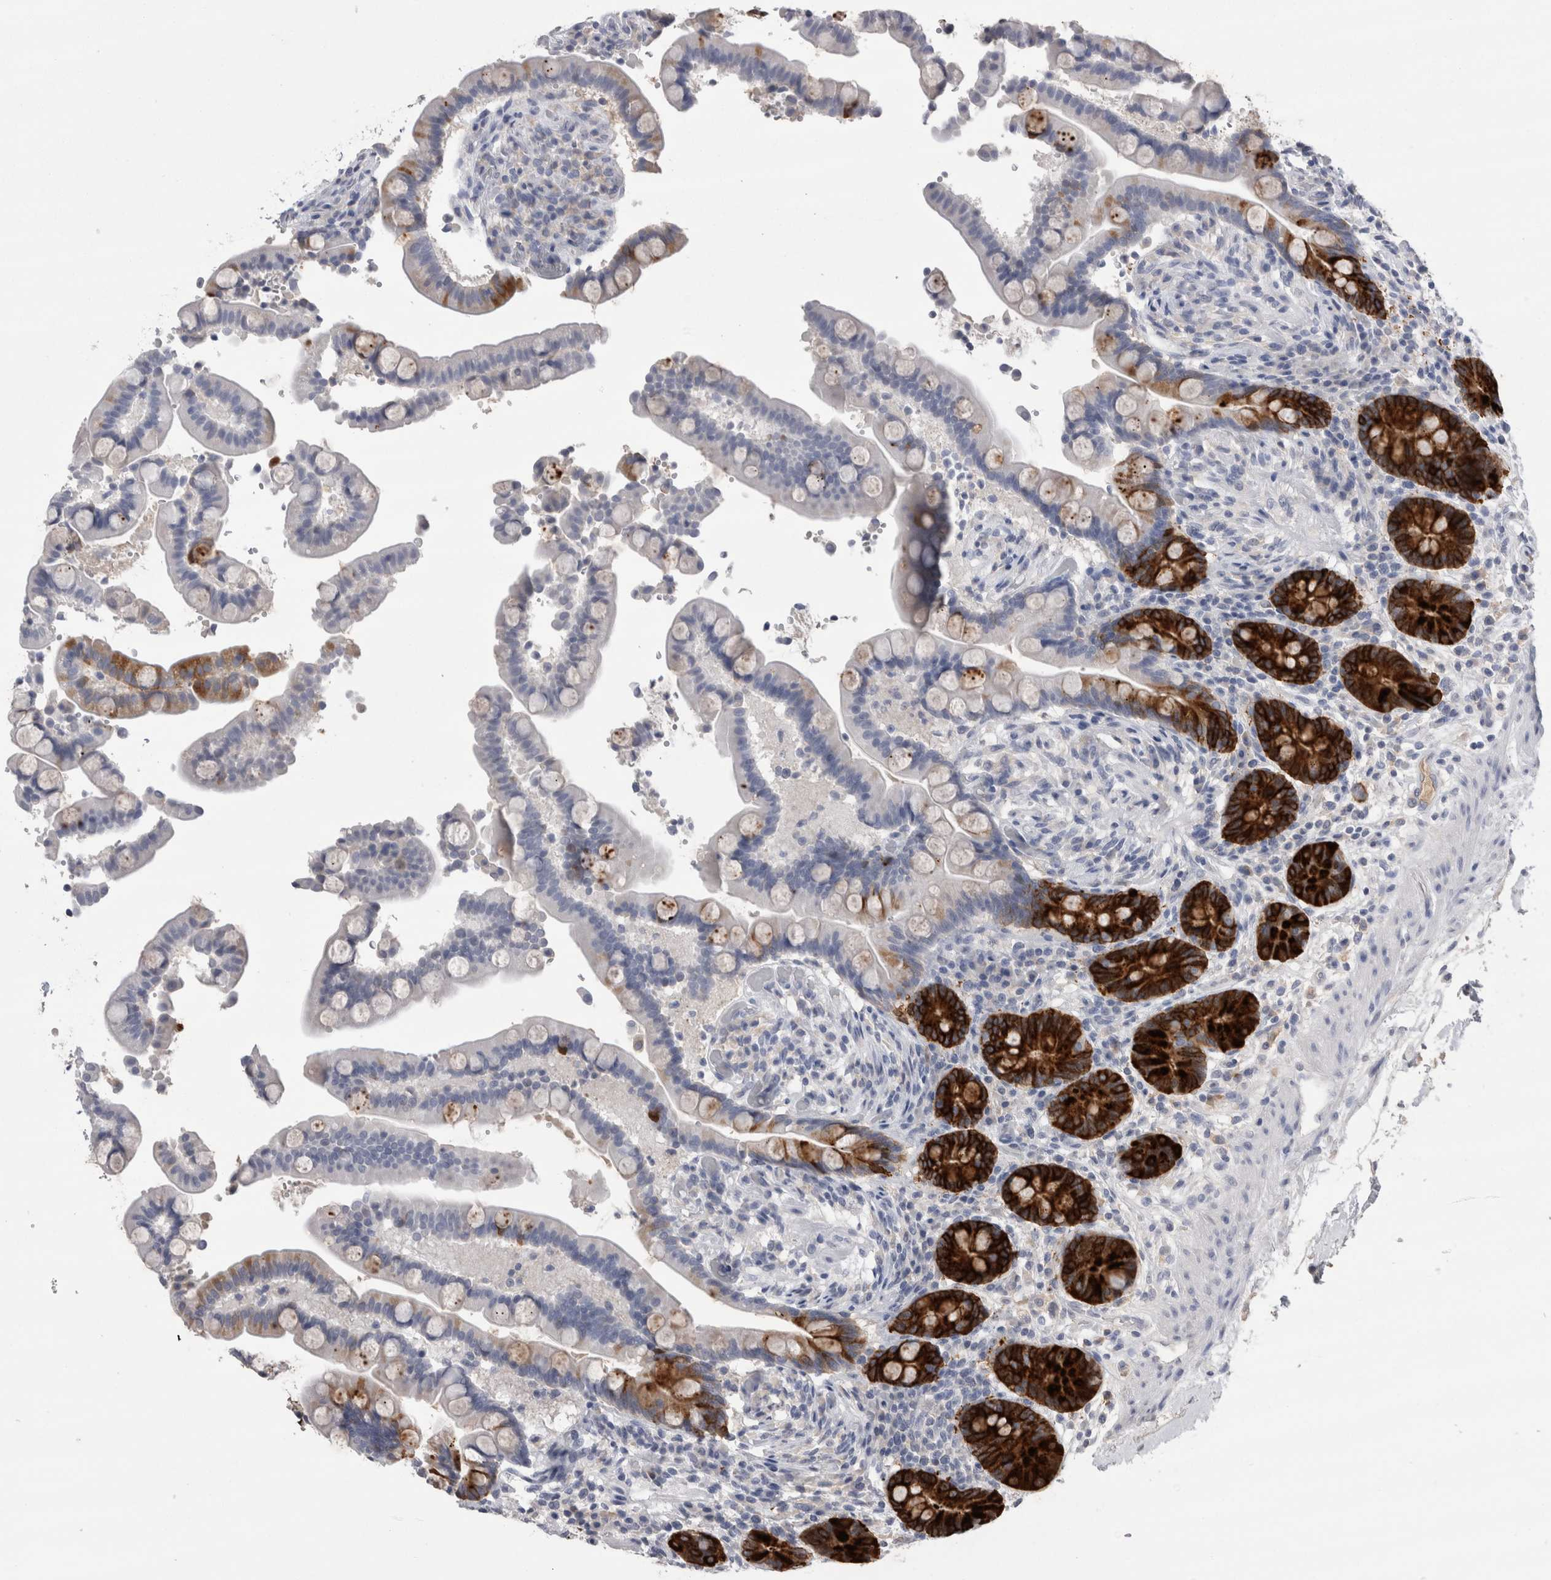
{"staining": {"intensity": "negative", "quantity": "none", "location": "none"}, "tissue": "colon", "cell_type": "Endothelial cells", "image_type": "normal", "snomed": [{"axis": "morphology", "description": "Normal tissue, NOS"}, {"axis": "topography", "description": "Colon"}], "caption": "Immunohistochemical staining of benign human colon reveals no significant staining in endothelial cells. Nuclei are stained in blue.", "gene": "REG1A", "patient": {"sex": "male", "age": 73}}